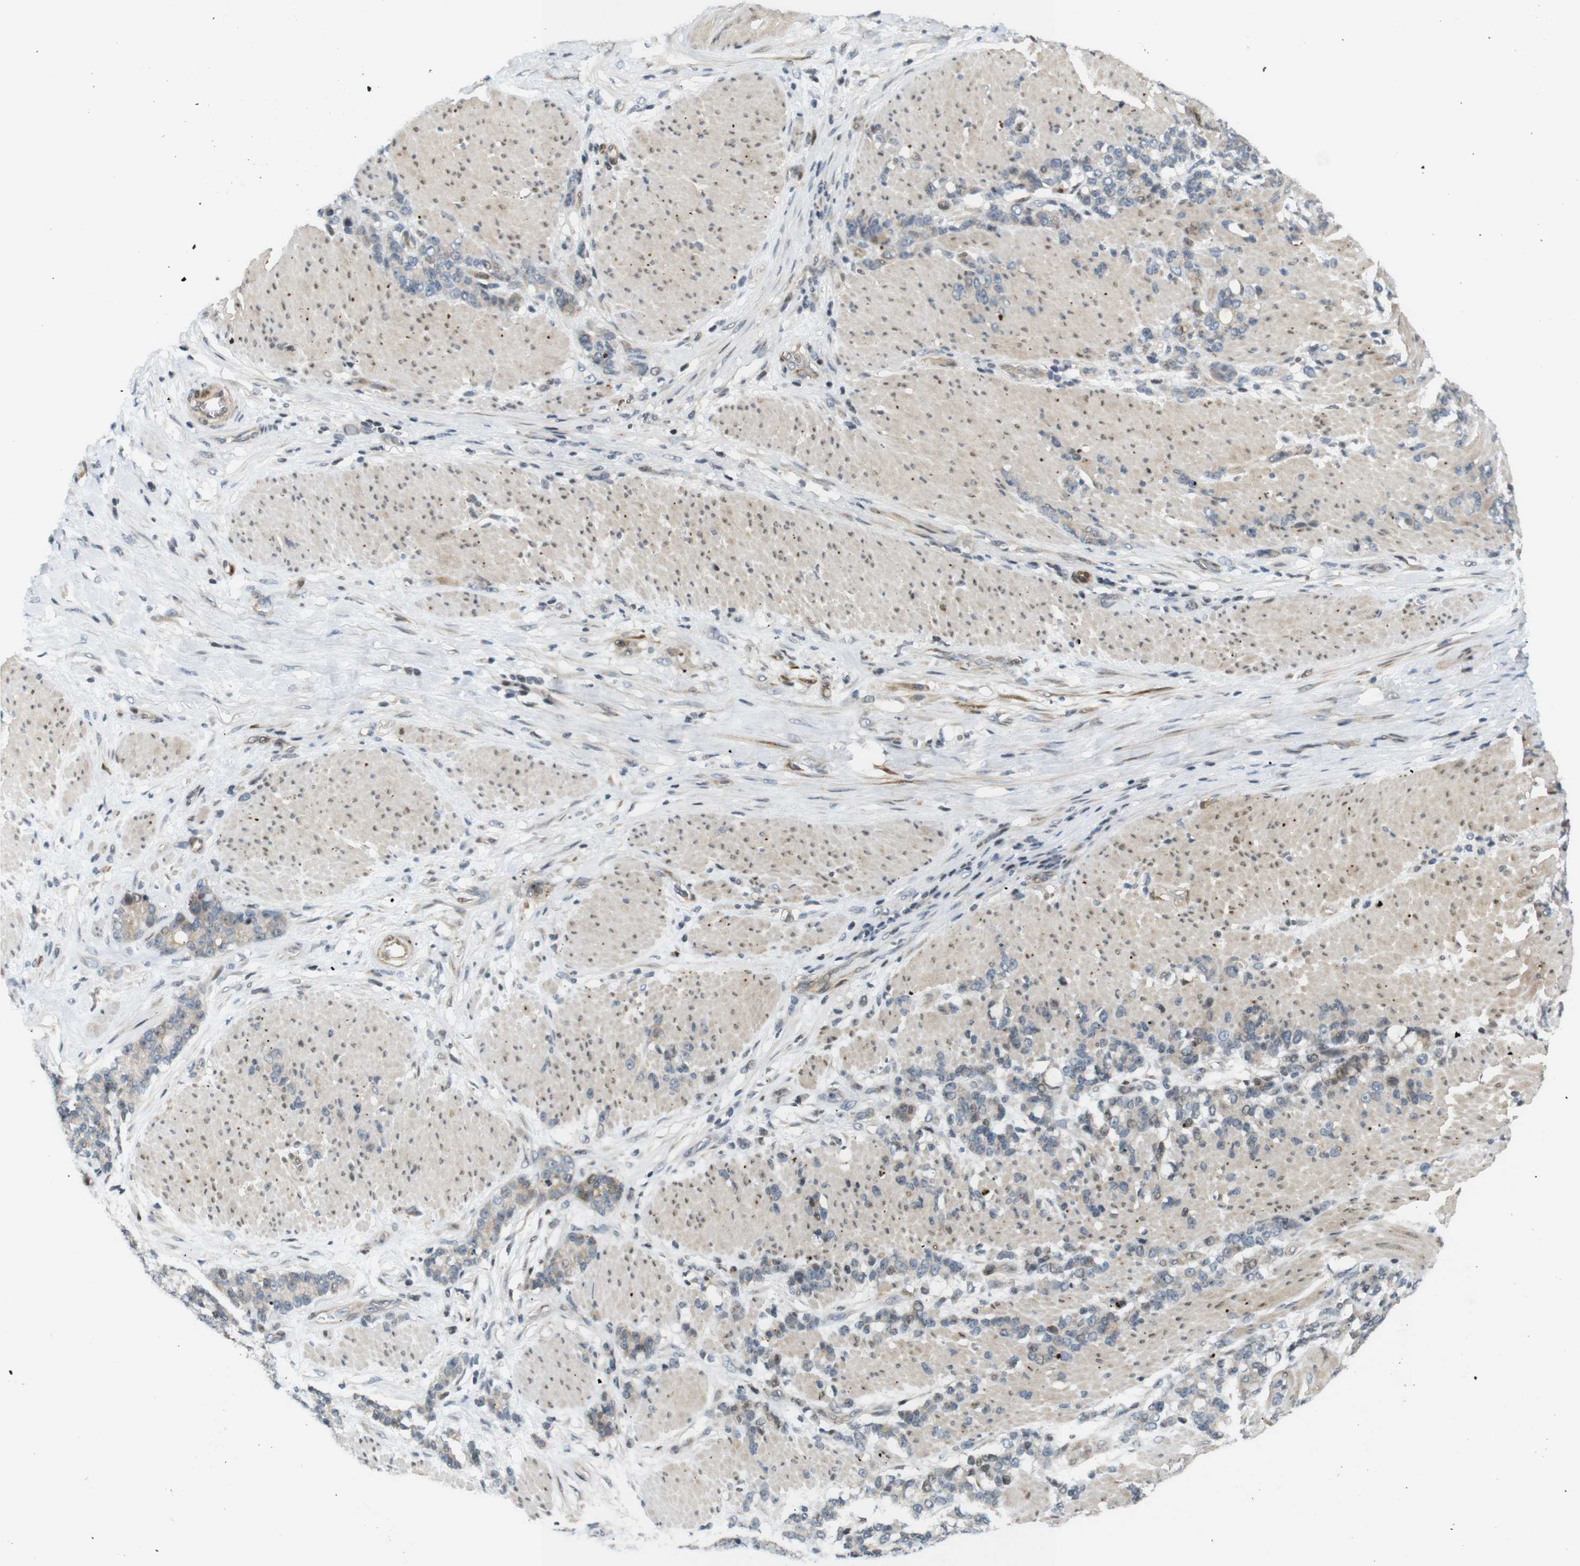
{"staining": {"intensity": "moderate", "quantity": "25%-75%", "location": "cytoplasmic/membranous"}, "tissue": "stomach cancer", "cell_type": "Tumor cells", "image_type": "cancer", "snomed": [{"axis": "morphology", "description": "Adenocarcinoma, NOS"}, {"axis": "topography", "description": "Stomach, lower"}], "caption": "Immunohistochemistry photomicrograph of neoplastic tissue: human adenocarcinoma (stomach) stained using immunohistochemistry reveals medium levels of moderate protein expression localized specifically in the cytoplasmic/membranous of tumor cells, appearing as a cytoplasmic/membranous brown color.", "gene": "PPP1R14A", "patient": {"sex": "male", "age": 88}}